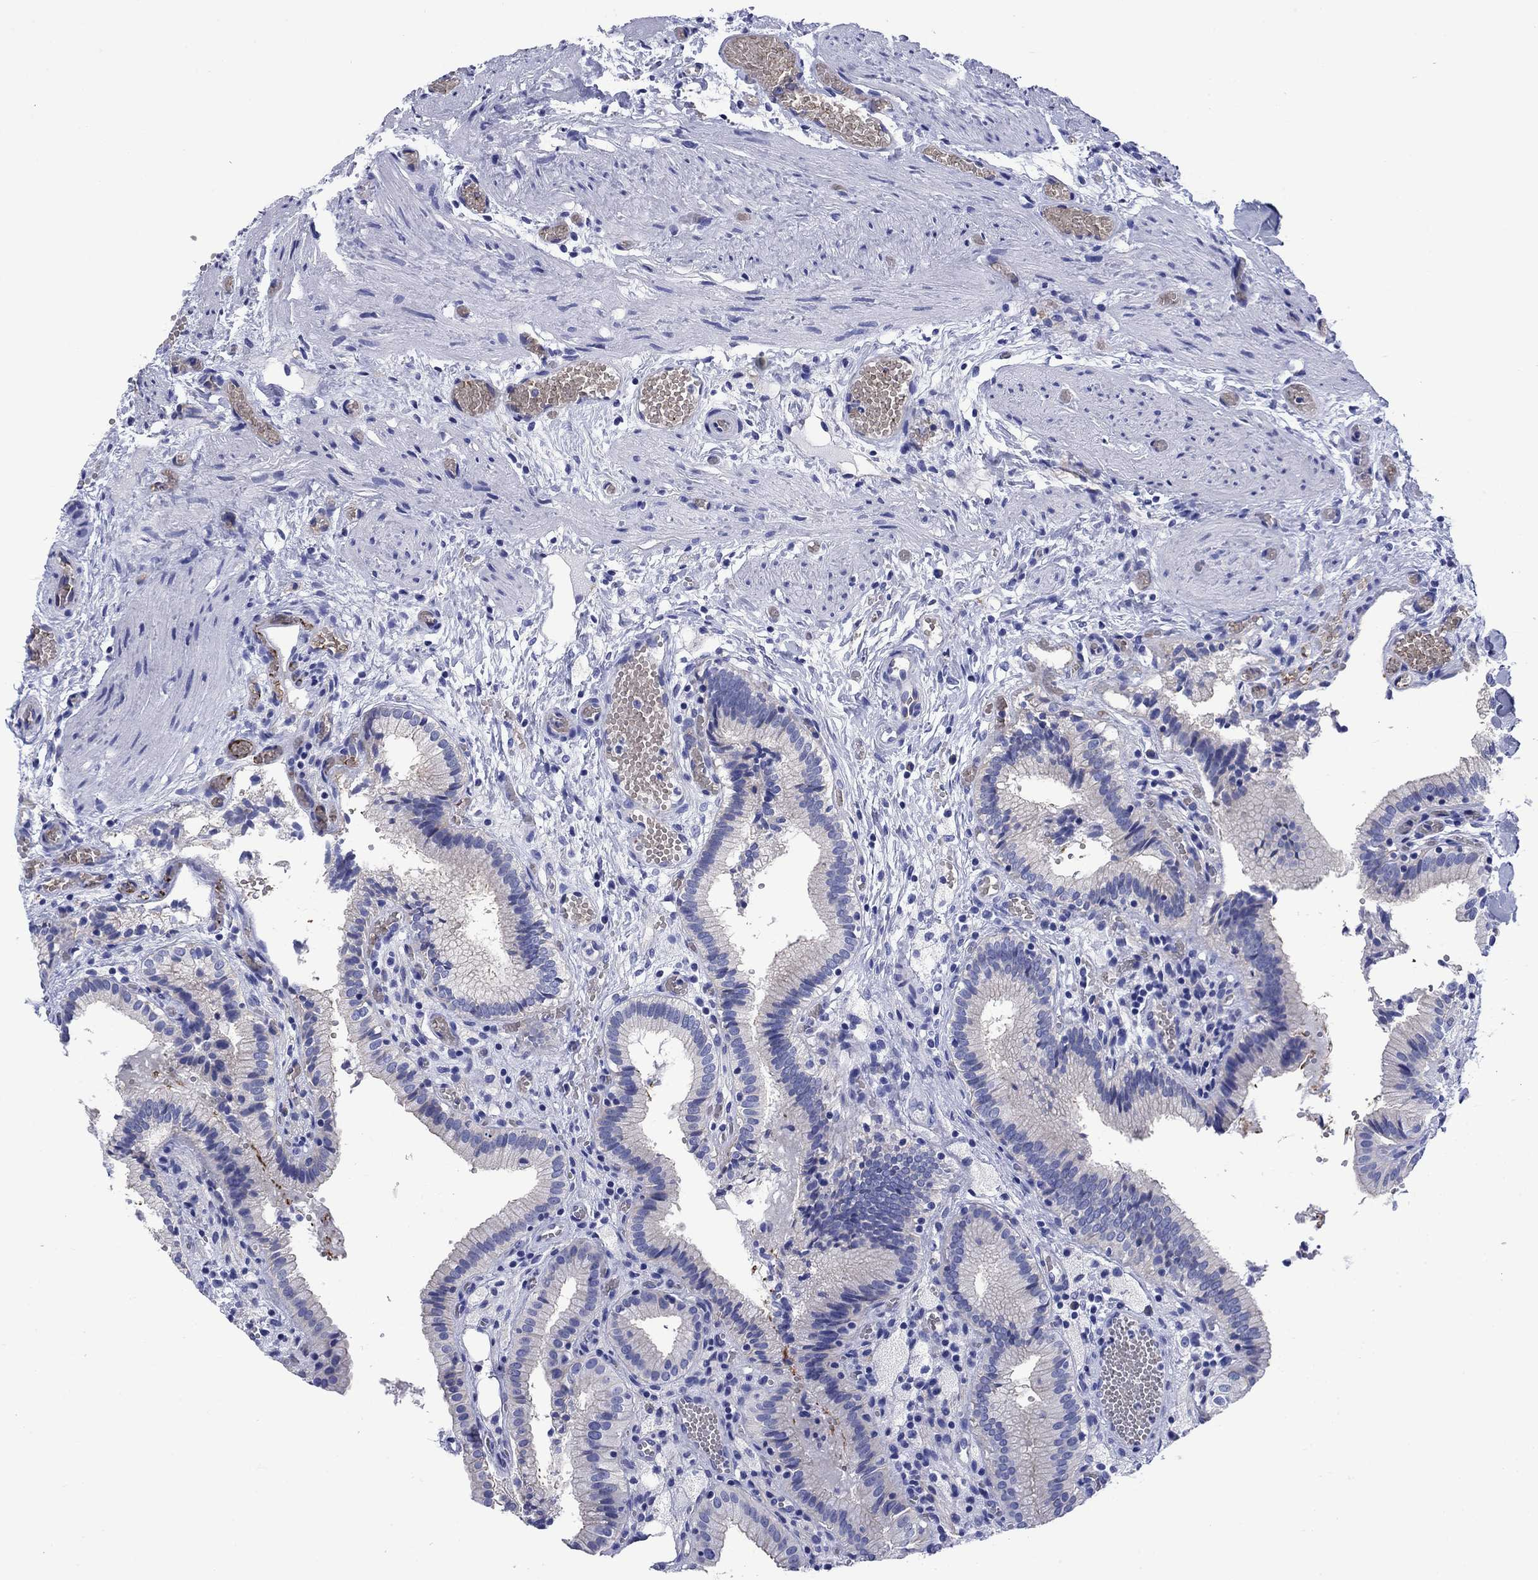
{"staining": {"intensity": "negative", "quantity": "none", "location": "none"}, "tissue": "gallbladder", "cell_type": "Glandular cells", "image_type": "normal", "snomed": [{"axis": "morphology", "description": "Normal tissue, NOS"}, {"axis": "topography", "description": "Gallbladder"}], "caption": "Immunohistochemistry micrograph of normal human gallbladder stained for a protein (brown), which shows no positivity in glandular cells. (DAB (3,3'-diaminobenzidine) immunohistochemistry (IHC) visualized using brightfield microscopy, high magnification).", "gene": "SLC1A2", "patient": {"sex": "female", "age": 24}}